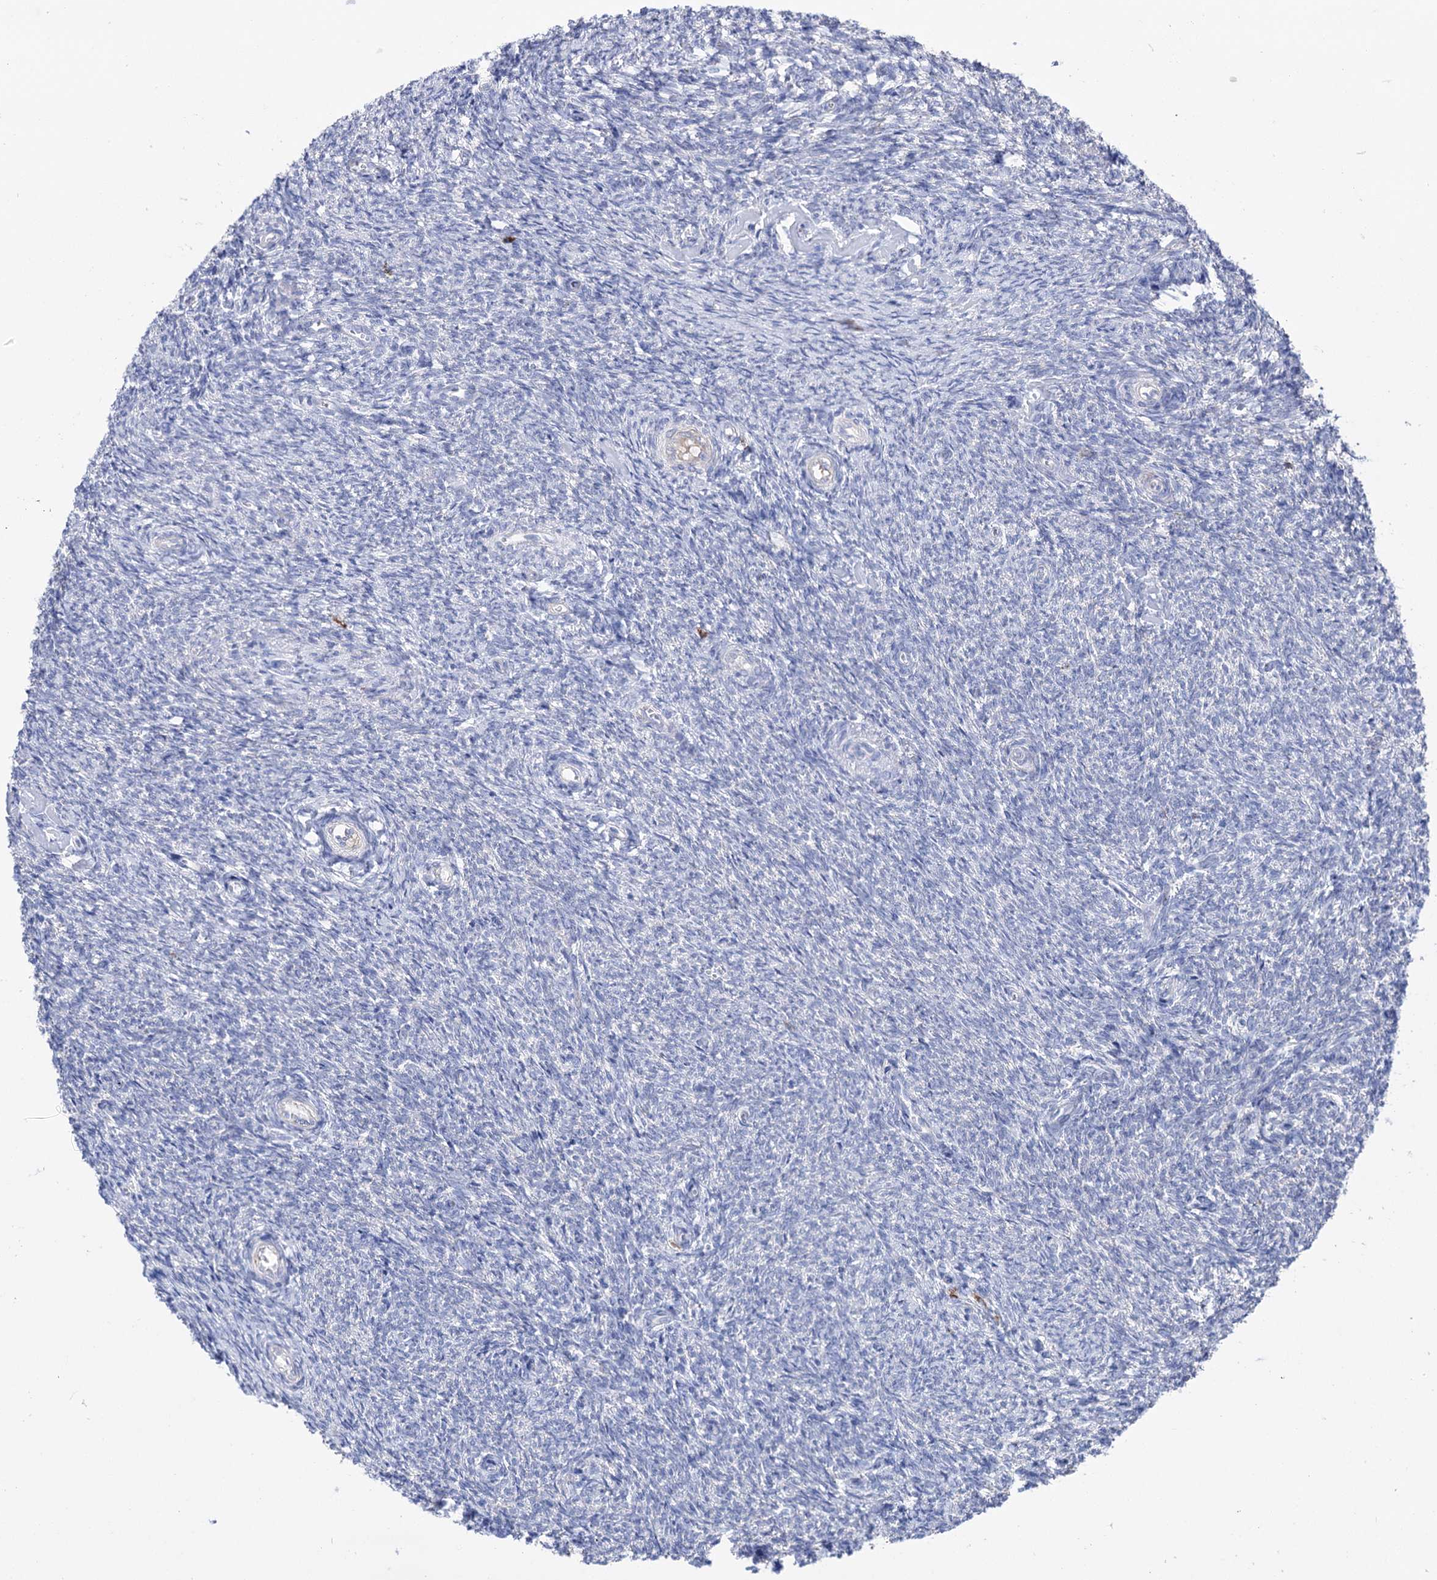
{"staining": {"intensity": "negative", "quantity": "none", "location": "none"}, "tissue": "ovary", "cell_type": "Ovarian stroma cells", "image_type": "normal", "snomed": [{"axis": "morphology", "description": "Normal tissue, NOS"}, {"axis": "topography", "description": "Ovary"}], "caption": "Micrograph shows no significant protein positivity in ovarian stroma cells of benign ovary.", "gene": "BBS4", "patient": {"sex": "female", "age": 44}}